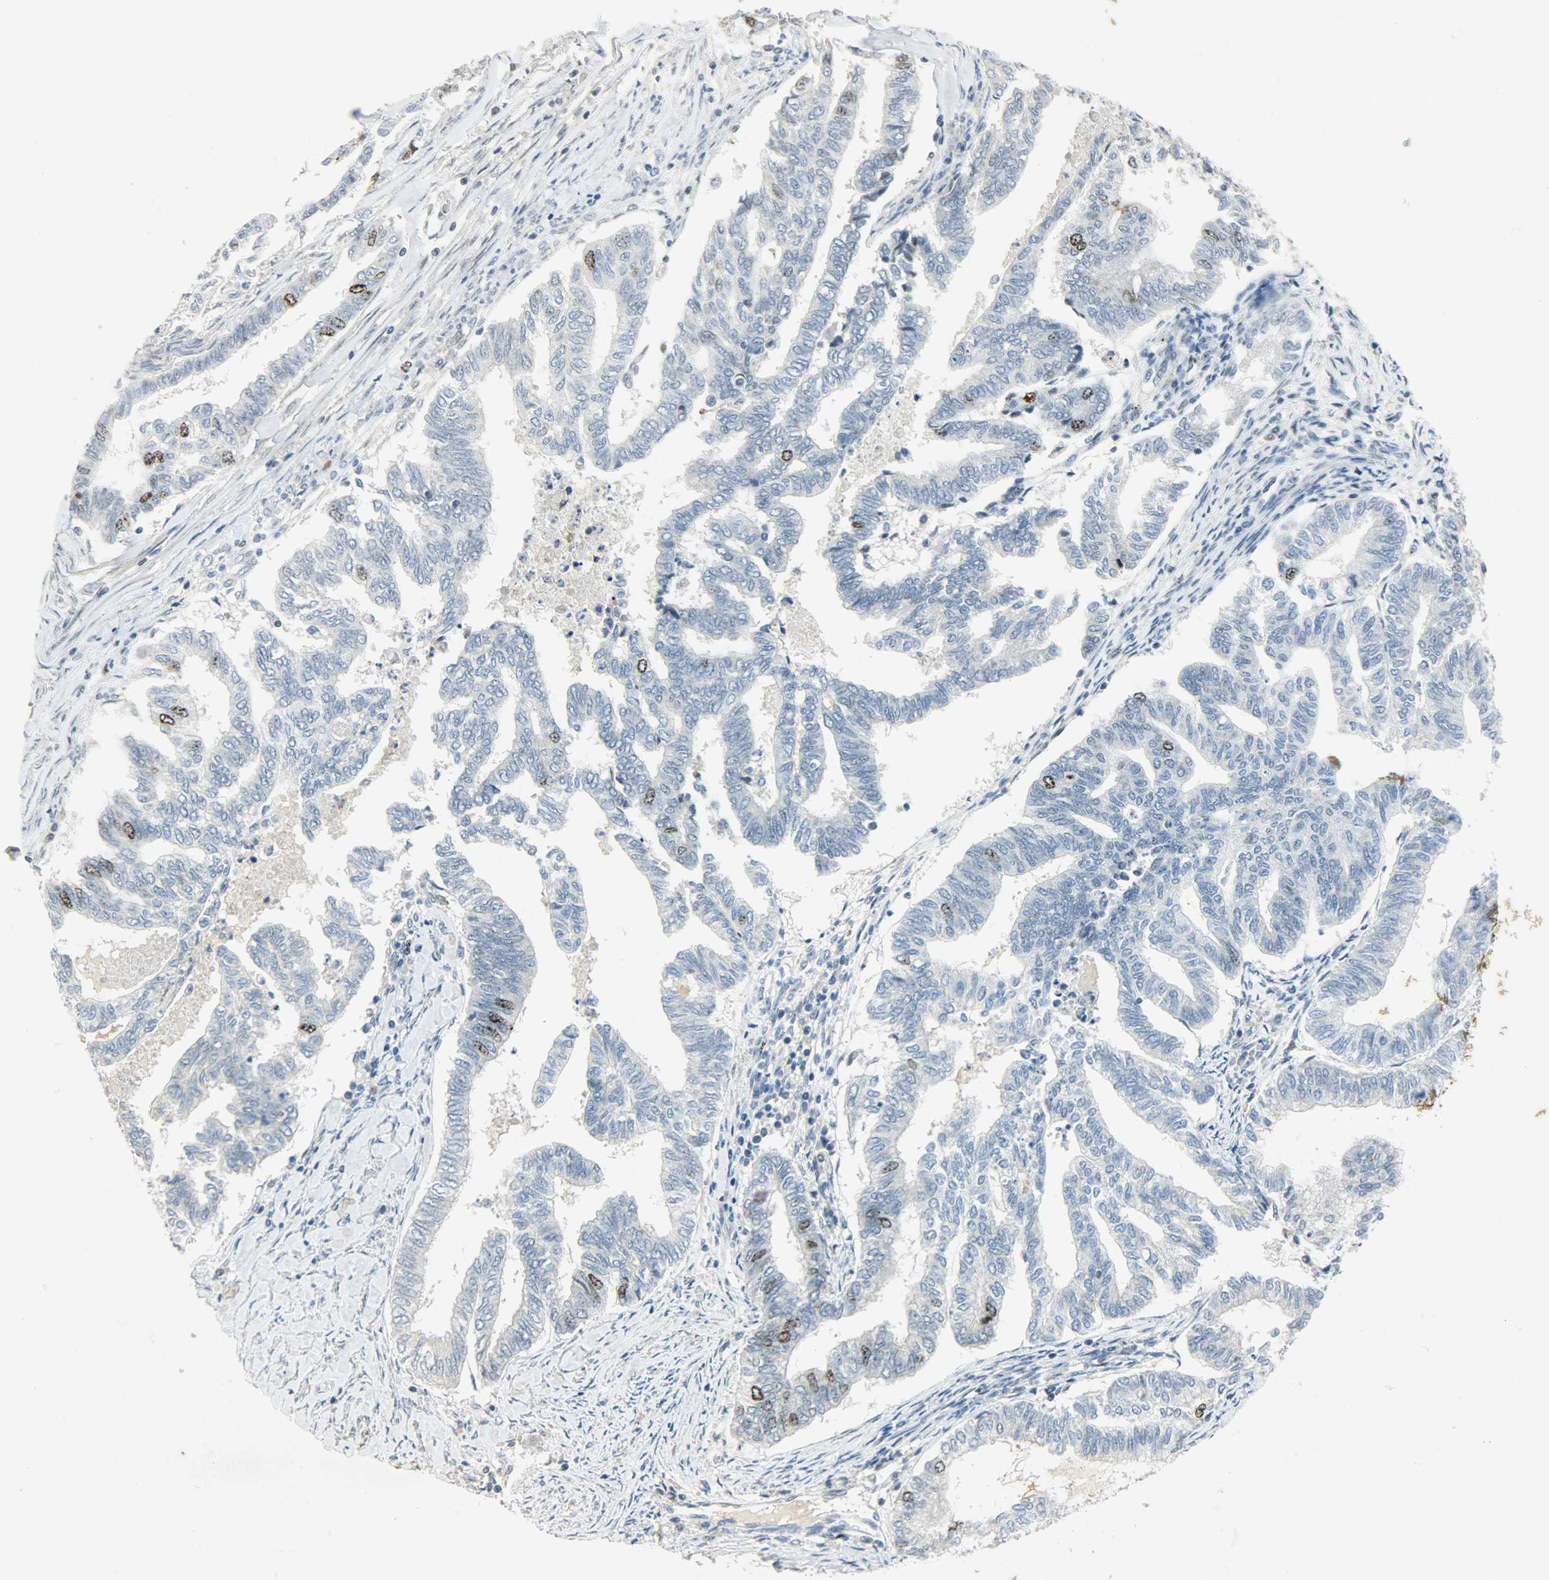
{"staining": {"intensity": "moderate", "quantity": "<25%", "location": "nuclear"}, "tissue": "endometrial cancer", "cell_type": "Tumor cells", "image_type": "cancer", "snomed": [{"axis": "morphology", "description": "Adenocarcinoma, NOS"}, {"axis": "topography", "description": "Endometrium"}], "caption": "High-magnification brightfield microscopy of endometrial adenocarcinoma stained with DAB (3,3'-diaminobenzidine) (brown) and counterstained with hematoxylin (blue). tumor cells exhibit moderate nuclear staining is seen in approximately<25% of cells.", "gene": "AURKB", "patient": {"sex": "female", "age": 79}}